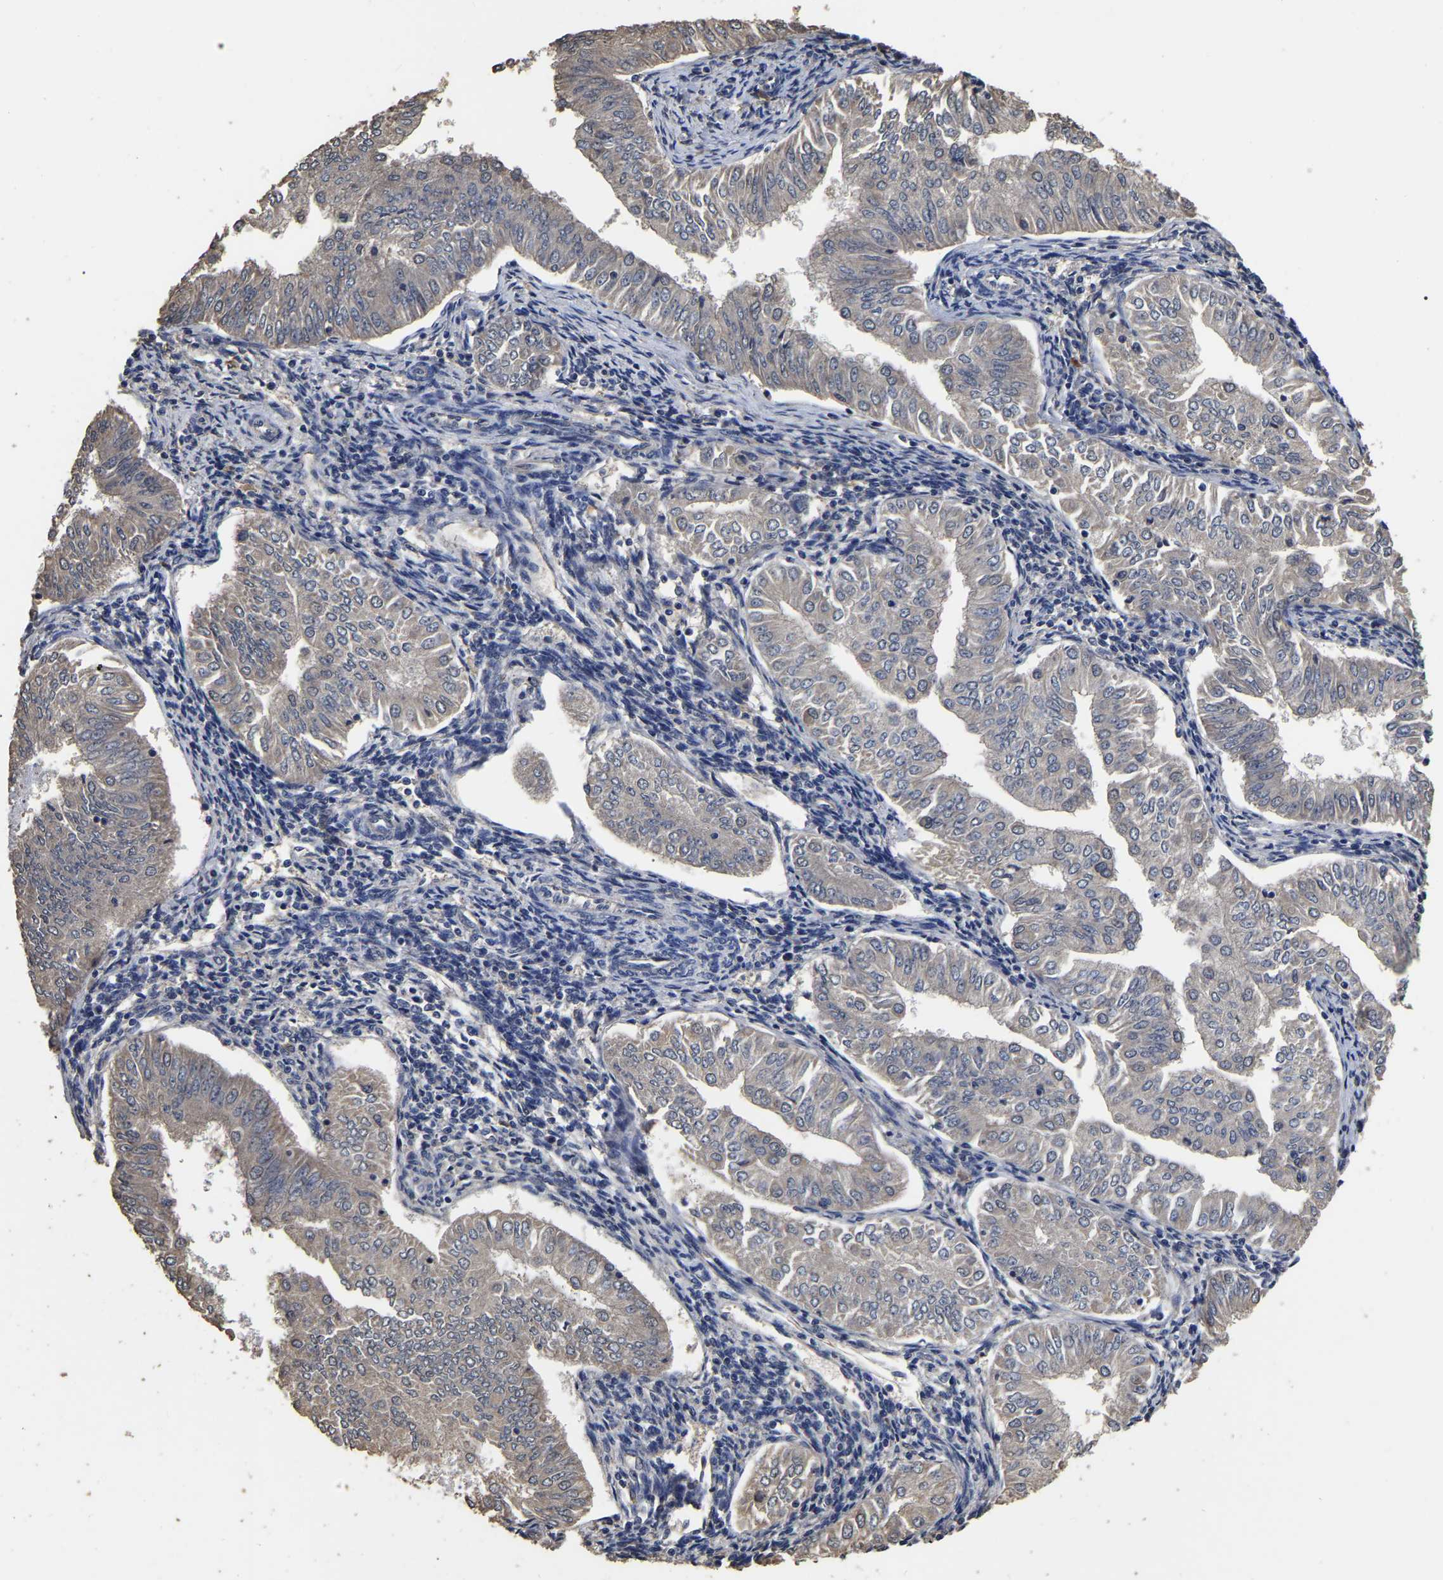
{"staining": {"intensity": "weak", "quantity": ">75%", "location": "cytoplasmic/membranous"}, "tissue": "endometrial cancer", "cell_type": "Tumor cells", "image_type": "cancer", "snomed": [{"axis": "morphology", "description": "Normal tissue, NOS"}, {"axis": "morphology", "description": "Adenocarcinoma, NOS"}, {"axis": "topography", "description": "Endometrium"}], "caption": "The histopathology image exhibits staining of endometrial cancer, revealing weak cytoplasmic/membranous protein staining (brown color) within tumor cells.", "gene": "STK32C", "patient": {"sex": "female", "age": 53}}